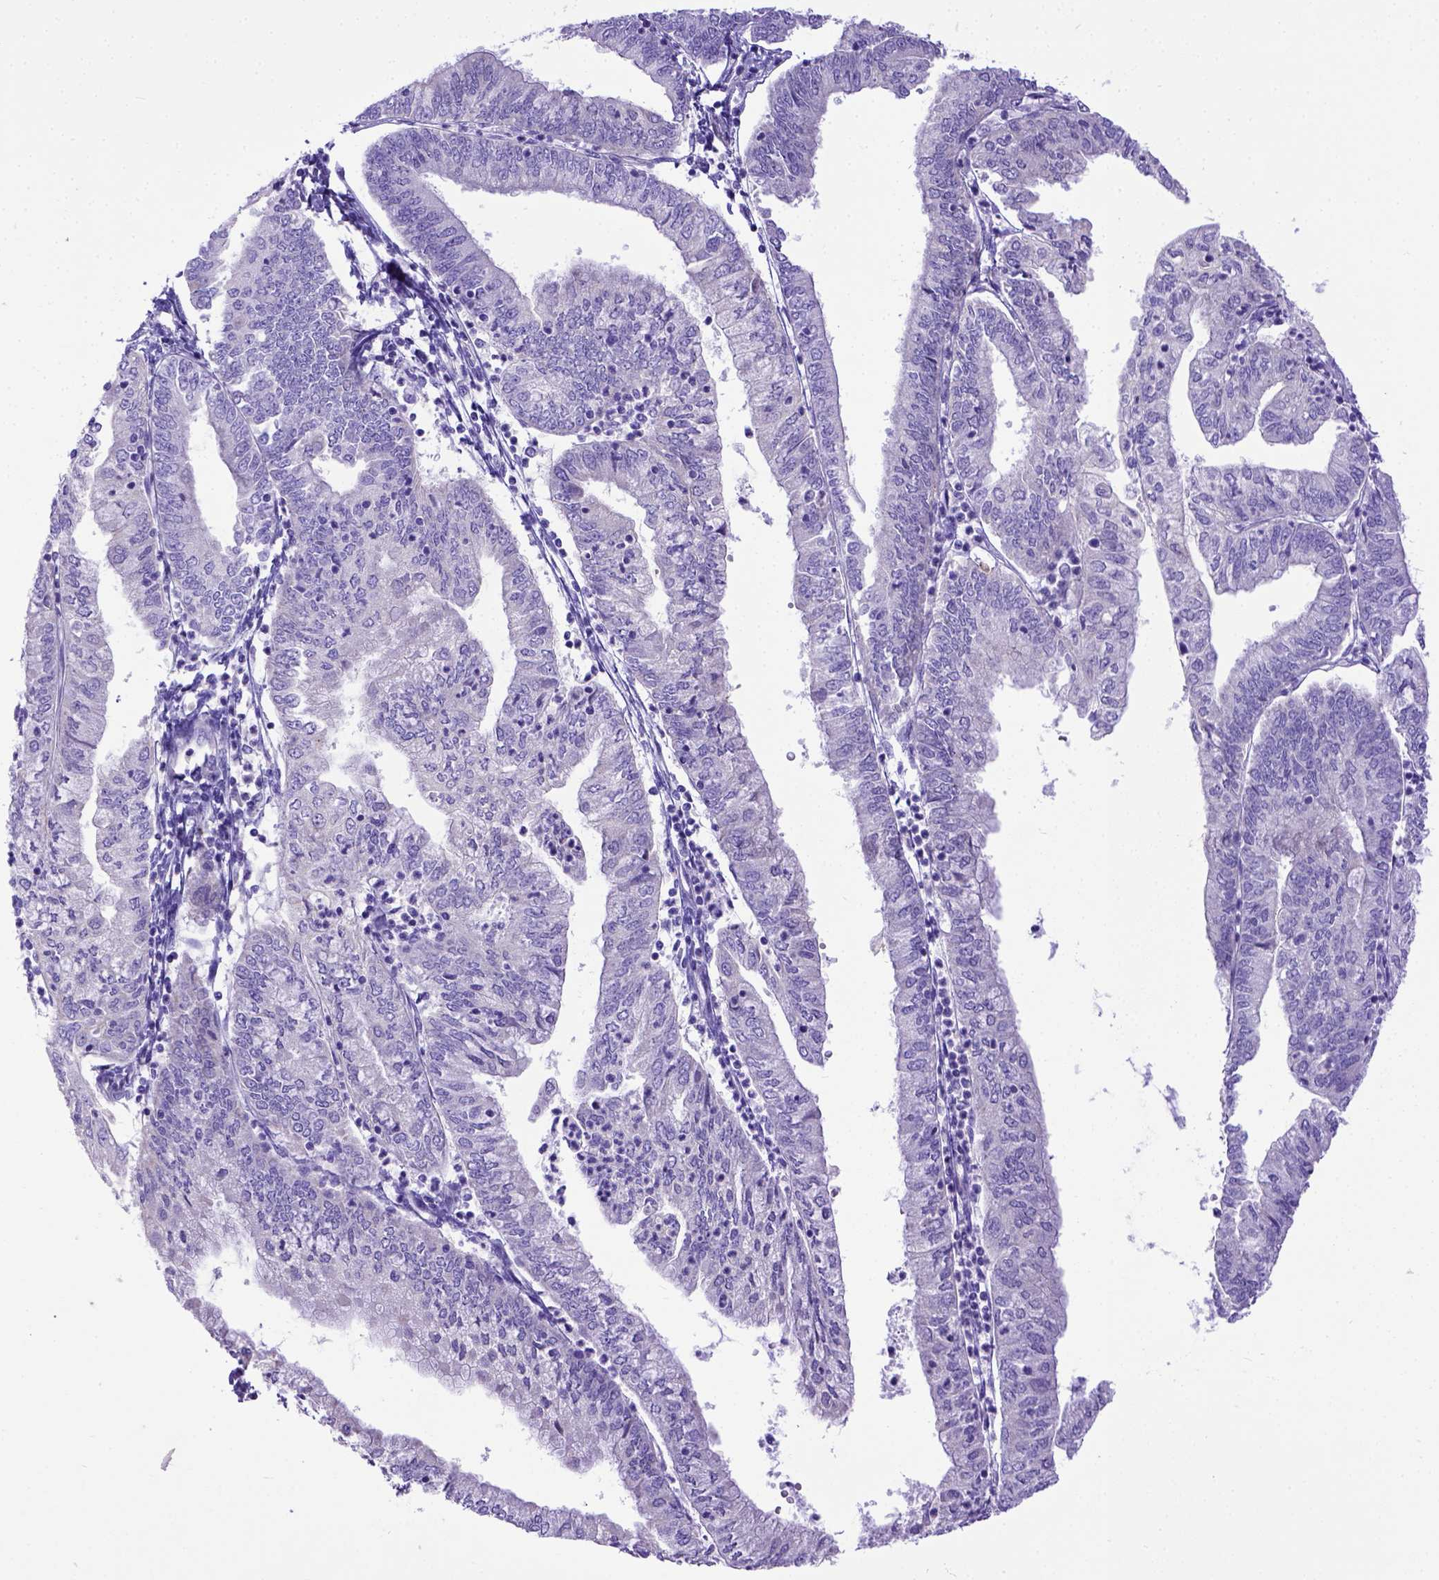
{"staining": {"intensity": "negative", "quantity": "none", "location": "none"}, "tissue": "endometrial cancer", "cell_type": "Tumor cells", "image_type": "cancer", "snomed": [{"axis": "morphology", "description": "Adenocarcinoma, NOS"}, {"axis": "topography", "description": "Endometrium"}], "caption": "Immunohistochemistry (IHC) image of neoplastic tissue: endometrial cancer (adenocarcinoma) stained with DAB (3,3'-diaminobenzidine) reveals no significant protein staining in tumor cells.", "gene": "LRRC18", "patient": {"sex": "female", "age": 55}}